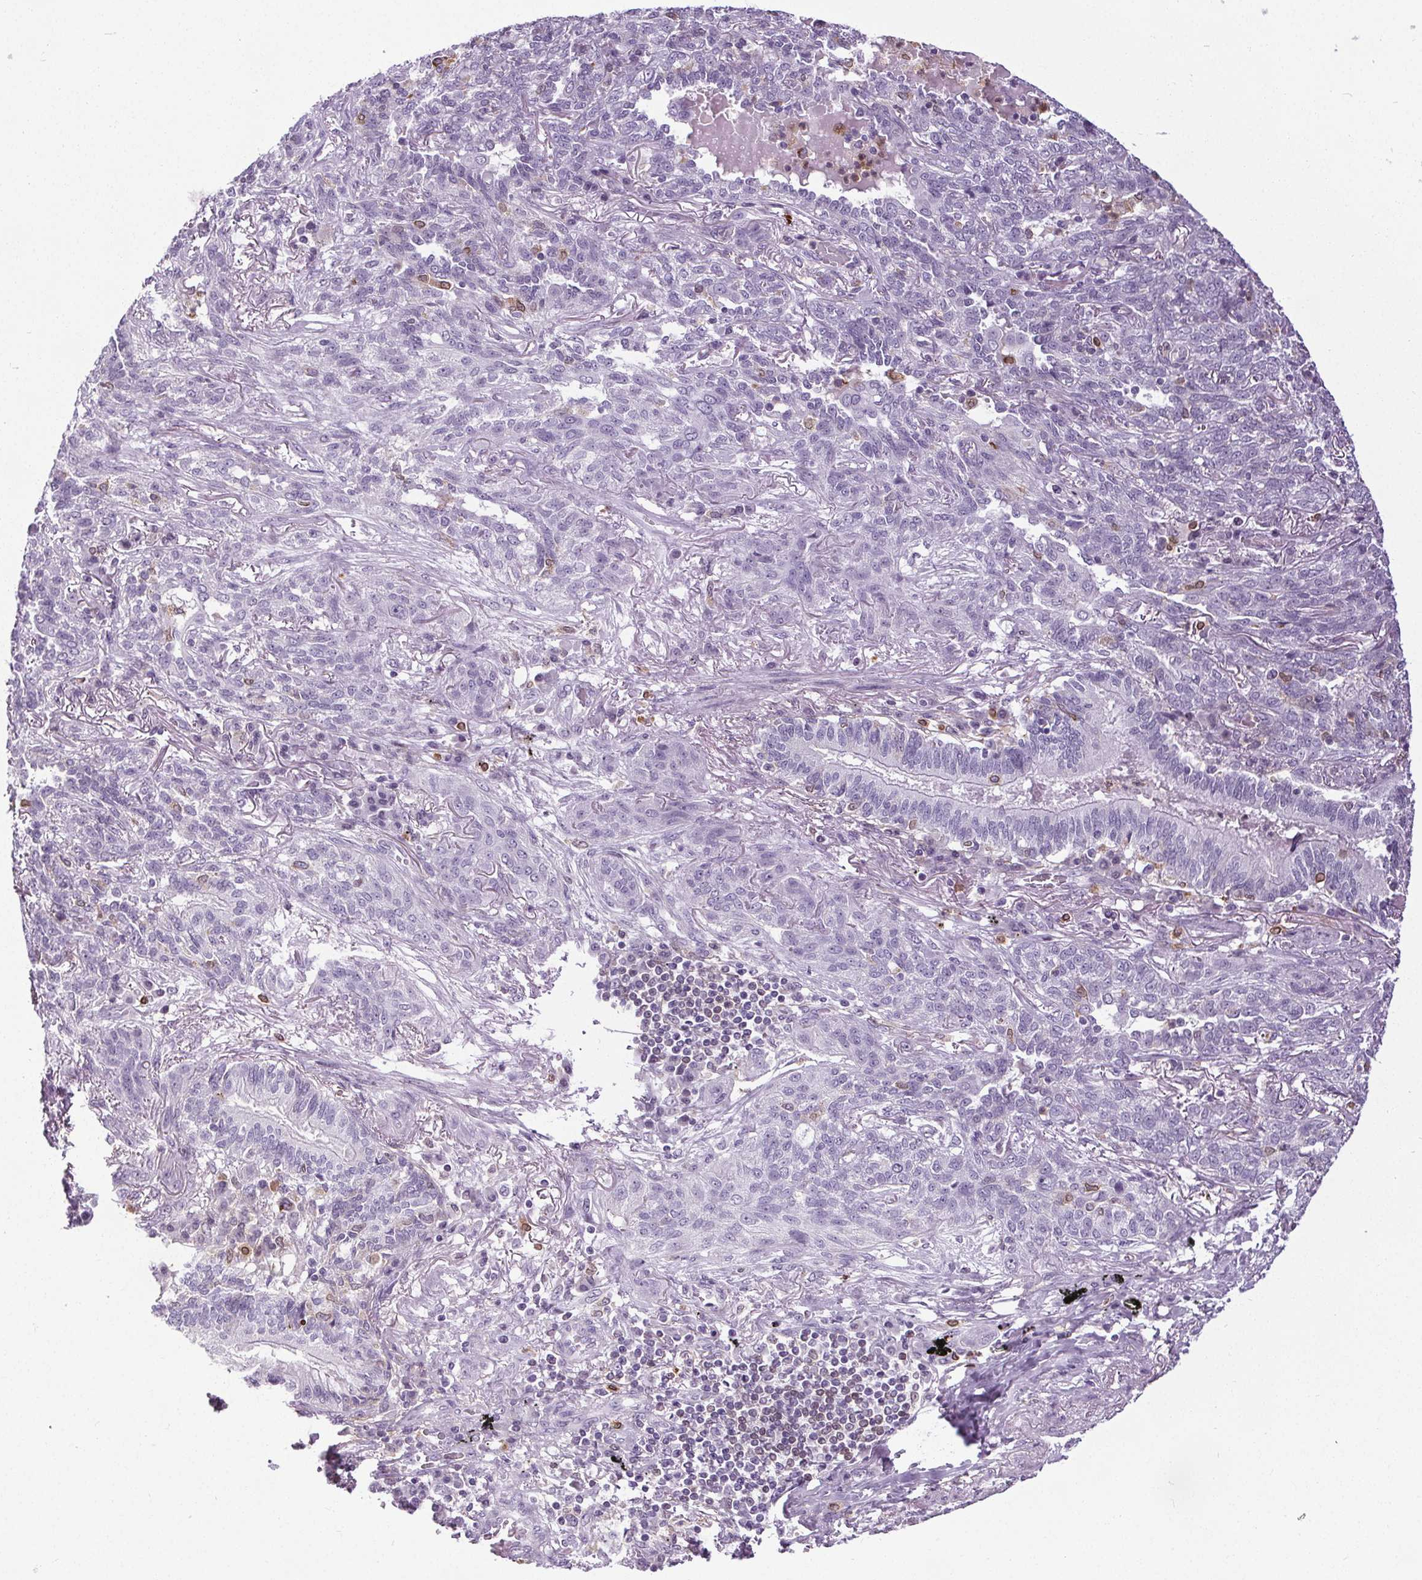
{"staining": {"intensity": "negative", "quantity": "none", "location": "none"}, "tissue": "lung cancer", "cell_type": "Tumor cells", "image_type": "cancer", "snomed": [{"axis": "morphology", "description": "Squamous cell carcinoma, NOS"}, {"axis": "topography", "description": "Lung"}], "caption": "IHC of human lung cancer (squamous cell carcinoma) demonstrates no staining in tumor cells.", "gene": "TMEM240", "patient": {"sex": "female", "age": 70}}